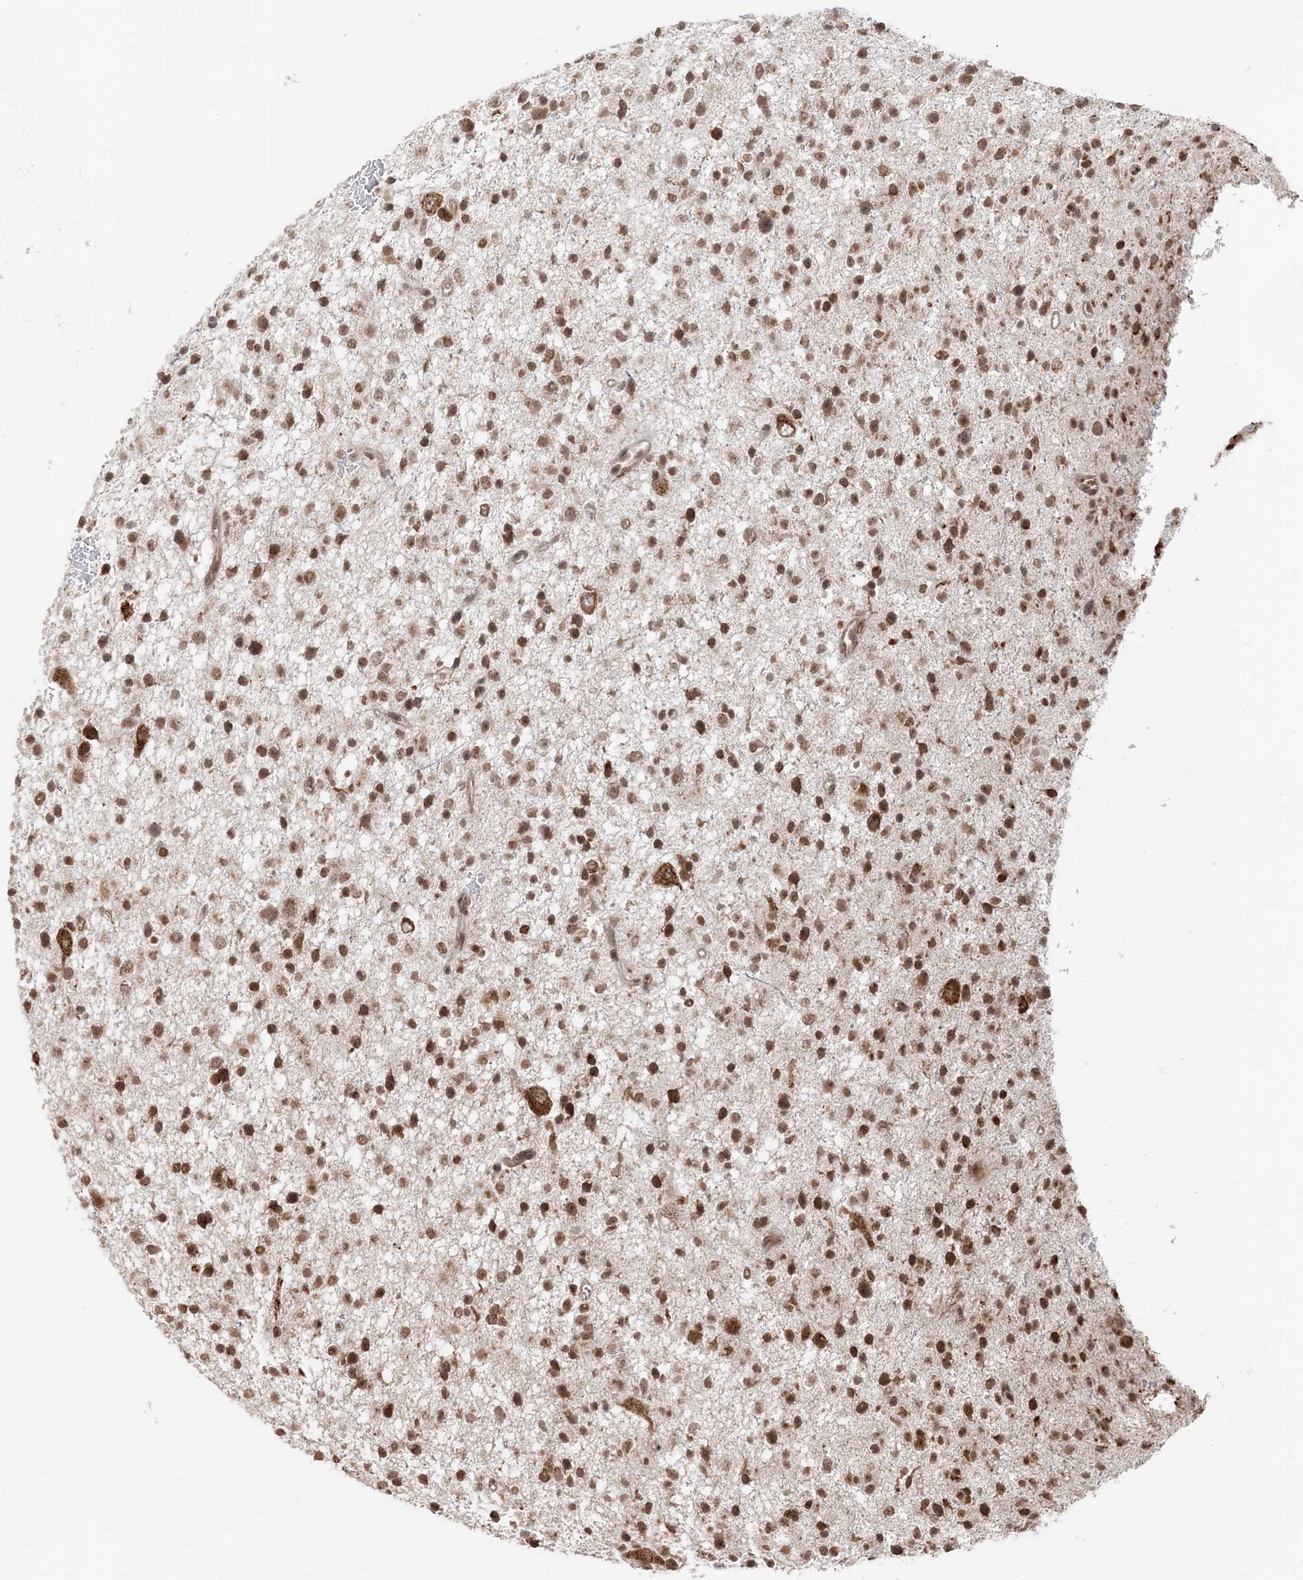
{"staining": {"intensity": "moderate", "quantity": ">75%", "location": "cytoplasmic/membranous,nuclear"}, "tissue": "glioma", "cell_type": "Tumor cells", "image_type": "cancer", "snomed": [{"axis": "morphology", "description": "Glioma, malignant, Low grade"}, {"axis": "topography", "description": "Brain"}], "caption": "An image of human glioma stained for a protein demonstrates moderate cytoplasmic/membranous and nuclear brown staining in tumor cells. (brown staining indicates protein expression, while blue staining denotes nuclei).", "gene": "TMED10", "patient": {"sex": "female", "age": 37}}